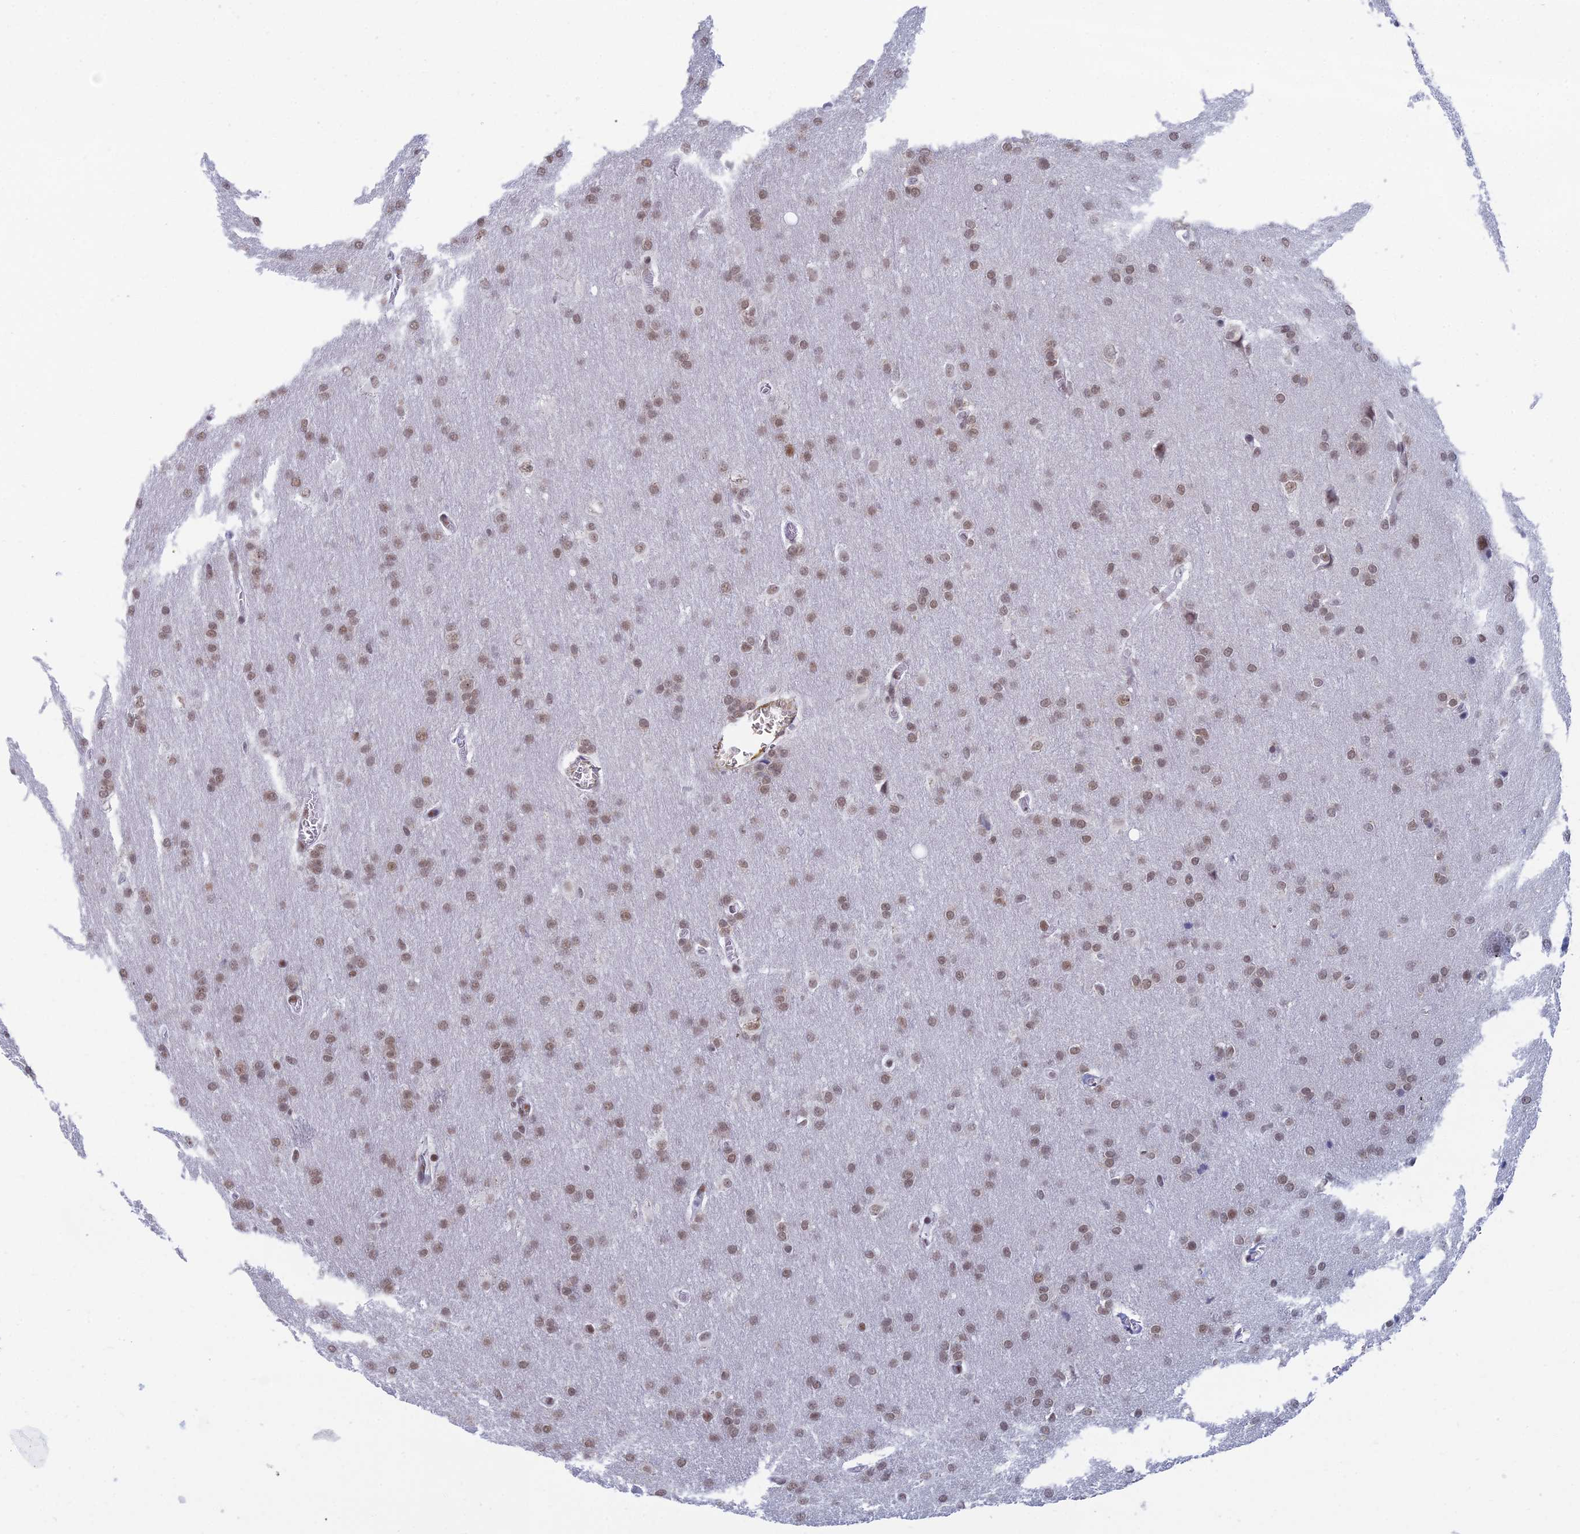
{"staining": {"intensity": "weak", "quantity": ">75%", "location": "nuclear"}, "tissue": "glioma", "cell_type": "Tumor cells", "image_type": "cancer", "snomed": [{"axis": "morphology", "description": "Glioma, malignant, Low grade"}, {"axis": "topography", "description": "Brain"}], "caption": "Low-grade glioma (malignant) stained with a protein marker demonstrates weak staining in tumor cells.", "gene": "NABP2", "patient": {"sex": "female", "age": 32}}